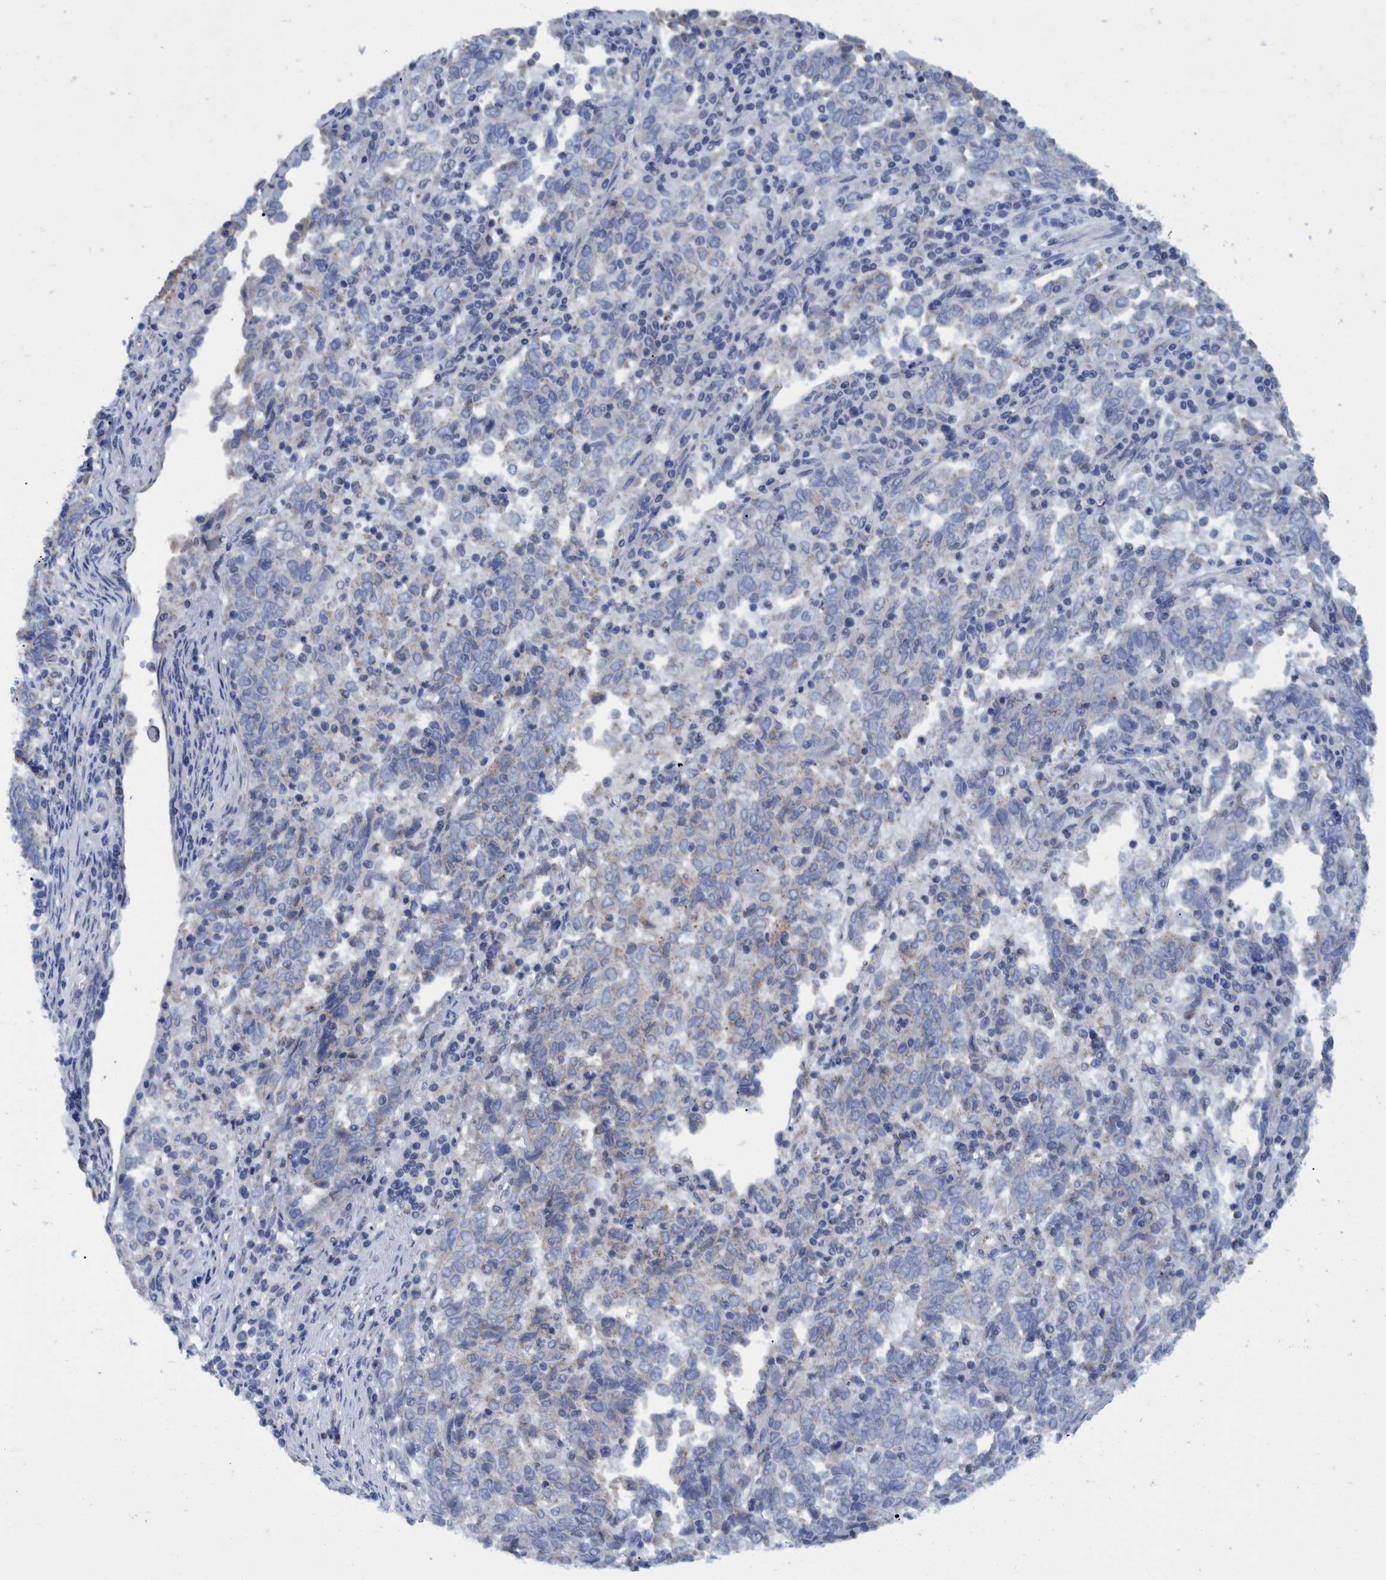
{"staining": {"intensity": "negative", "quantity": "none", "location": "none"}, "tissue": "endometrial cancer", "cell_type": "Tumor cells", "image_type": "cancer", "snomed": [{"axis": "morphology", "description": "Adenocarcinoma, NOS"}, {"axis": "topography", "description": "Endometrium"}], "caption": "Immunohistochemical staining of human endometrial cancer (adenocarcinoma) reveals no significant expression in tumor cells.", "gene": "BZW2", "patient": {"sex": "female", "age": 80}}